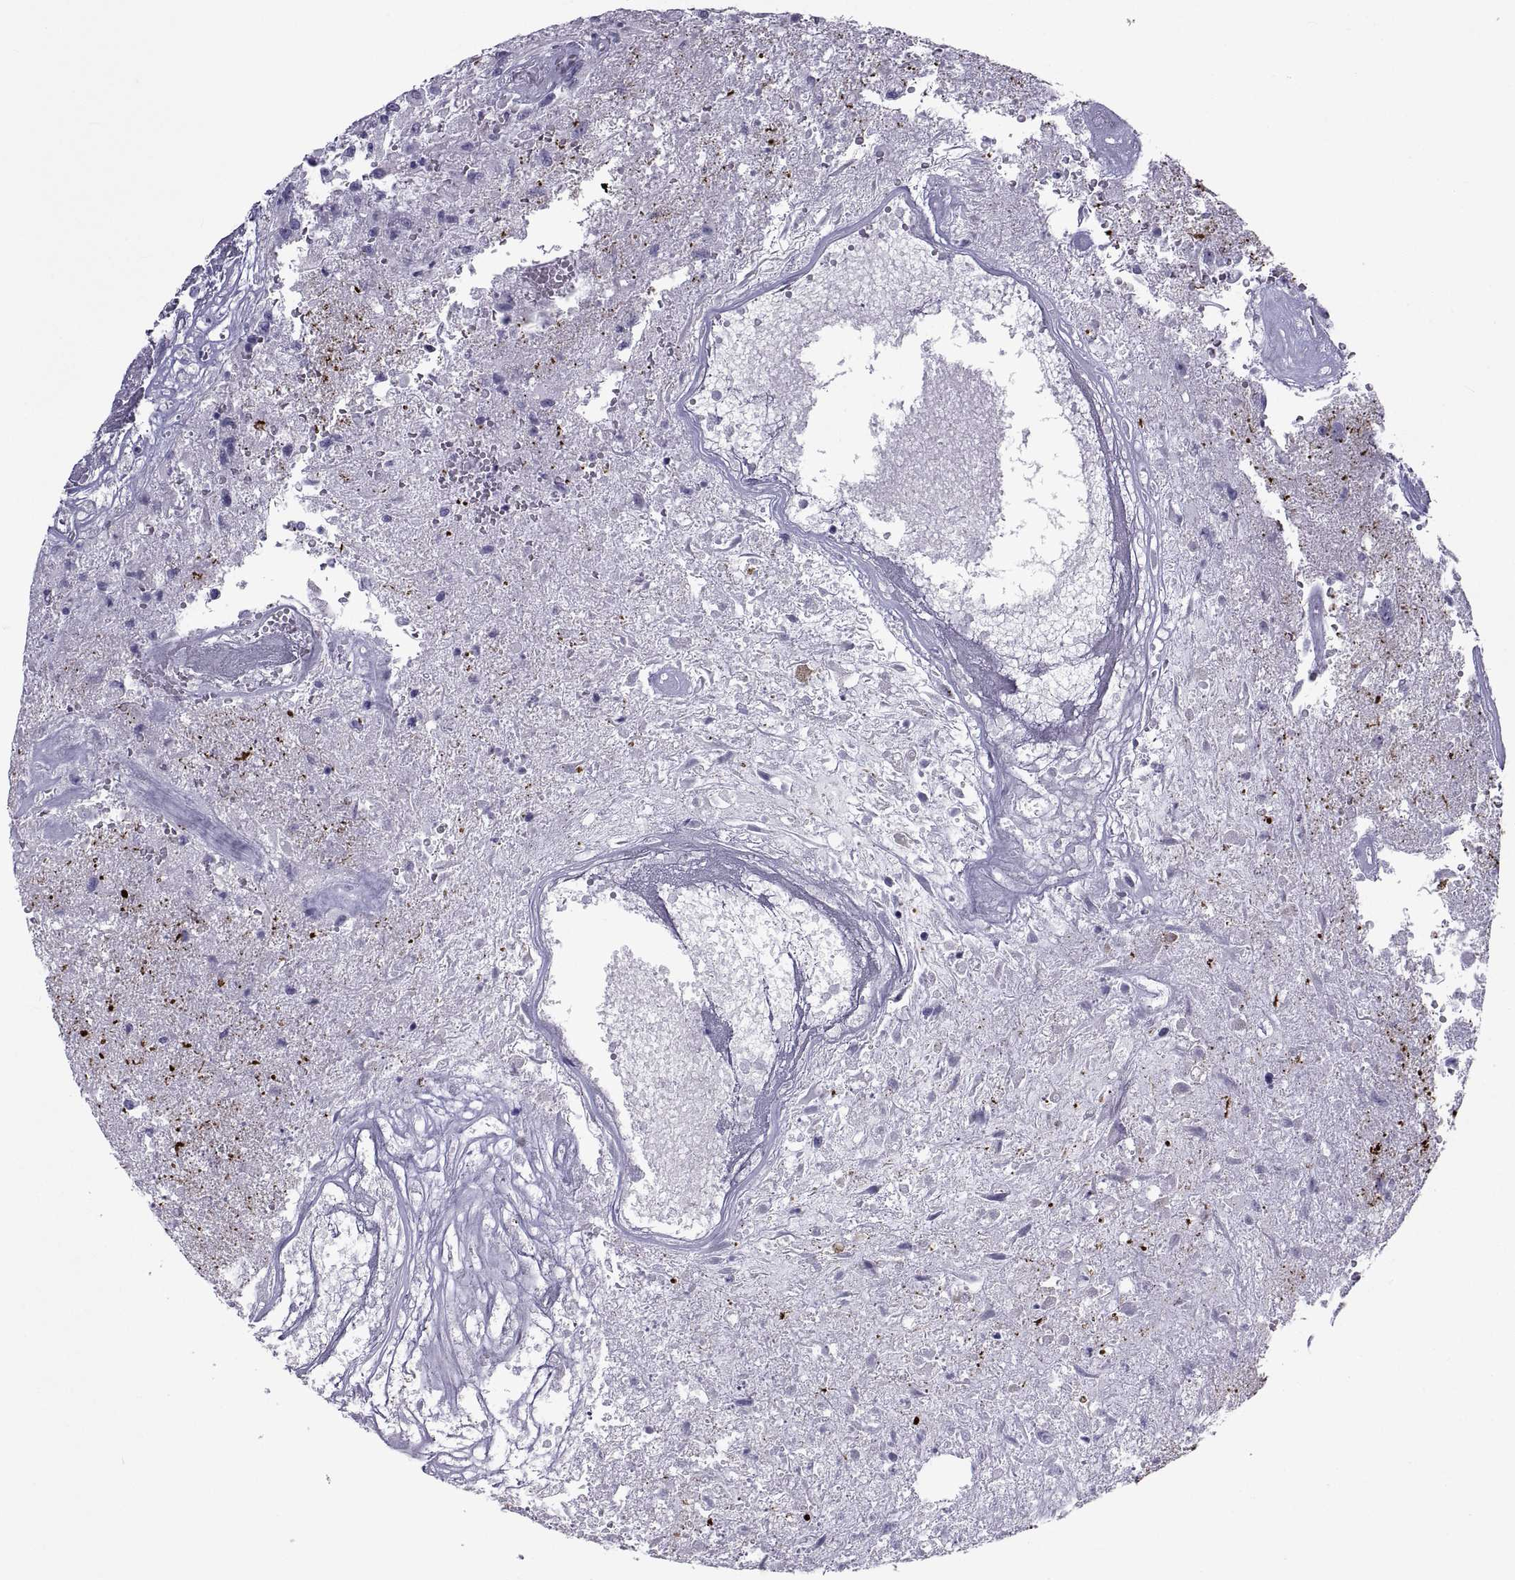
{"staining": {"intensity": "negative", "quantity": "none", "location": "none"}, "tissue": "glioma", "cell_type": "Tumor cells", "image_type": "cancer", "snomed": [{"axis": "morphology", "description": "Glioma, malignant, High grade"}, {"axis": "topography", "description": "Brain"}], "caption": "This histopathology image is of glioma stained with IHC to label a protein in brown with the nuclei are counter-stained blue. There is no positivity in tumor cells. The staining was performed using DAB (3,3'-diaminobenzidine) to visualize the protein expression in brown, while the nuclei were stained in blue with hematoxylin (Magnification: 20x).", "gene": "NPTX2", "patient": {"sex": "male", "age": 56}}